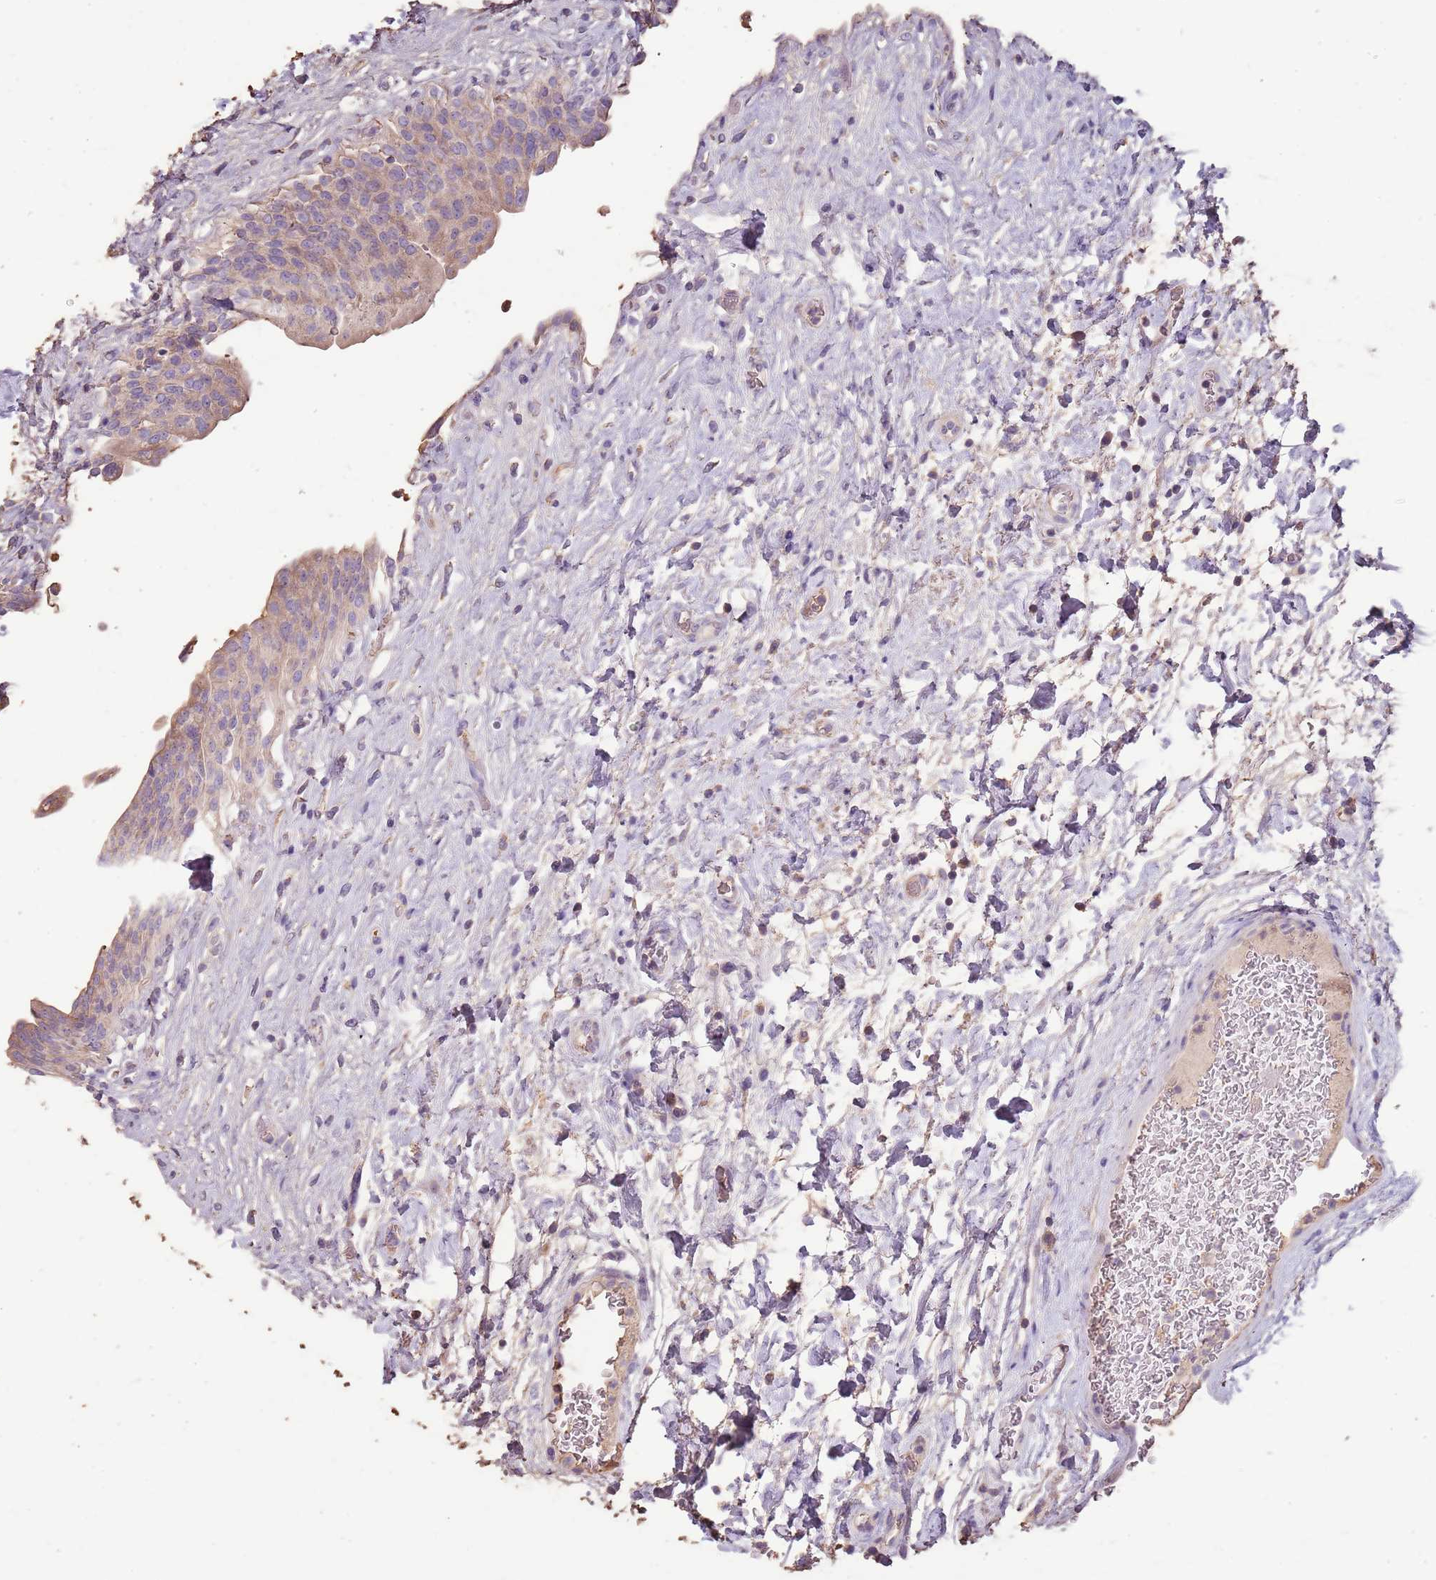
{"staining": {"intensity": "weak", "quantity": "25%-75%", "location": "cytoplasmic/membranous"}, "tissue": "urinary bladder", "cell_type": "Urothelial cells", "image_type": "normal", "snomed": [{"axis": "morphology", "description": "Normal tissue, NOS"}, {"axis": "topography", "description": "Urinary bladder"}], "caption": "Immunohistochemistry (DAB (3,3'-diaminobenzidine)) staining of unremarkable urinary bladder demonstrates weak cytoplasmic/membranous protein positivity in approximately 25%-75% of urothelial cells. The staining is performed using DAB (3,3'-diaminobenzidine) brown chromogen to label protein expression. The nuclei are counter-stained blue using hematoxylin.", "gene": "FECH", "patient": {"sex": "male", "age": 74}}